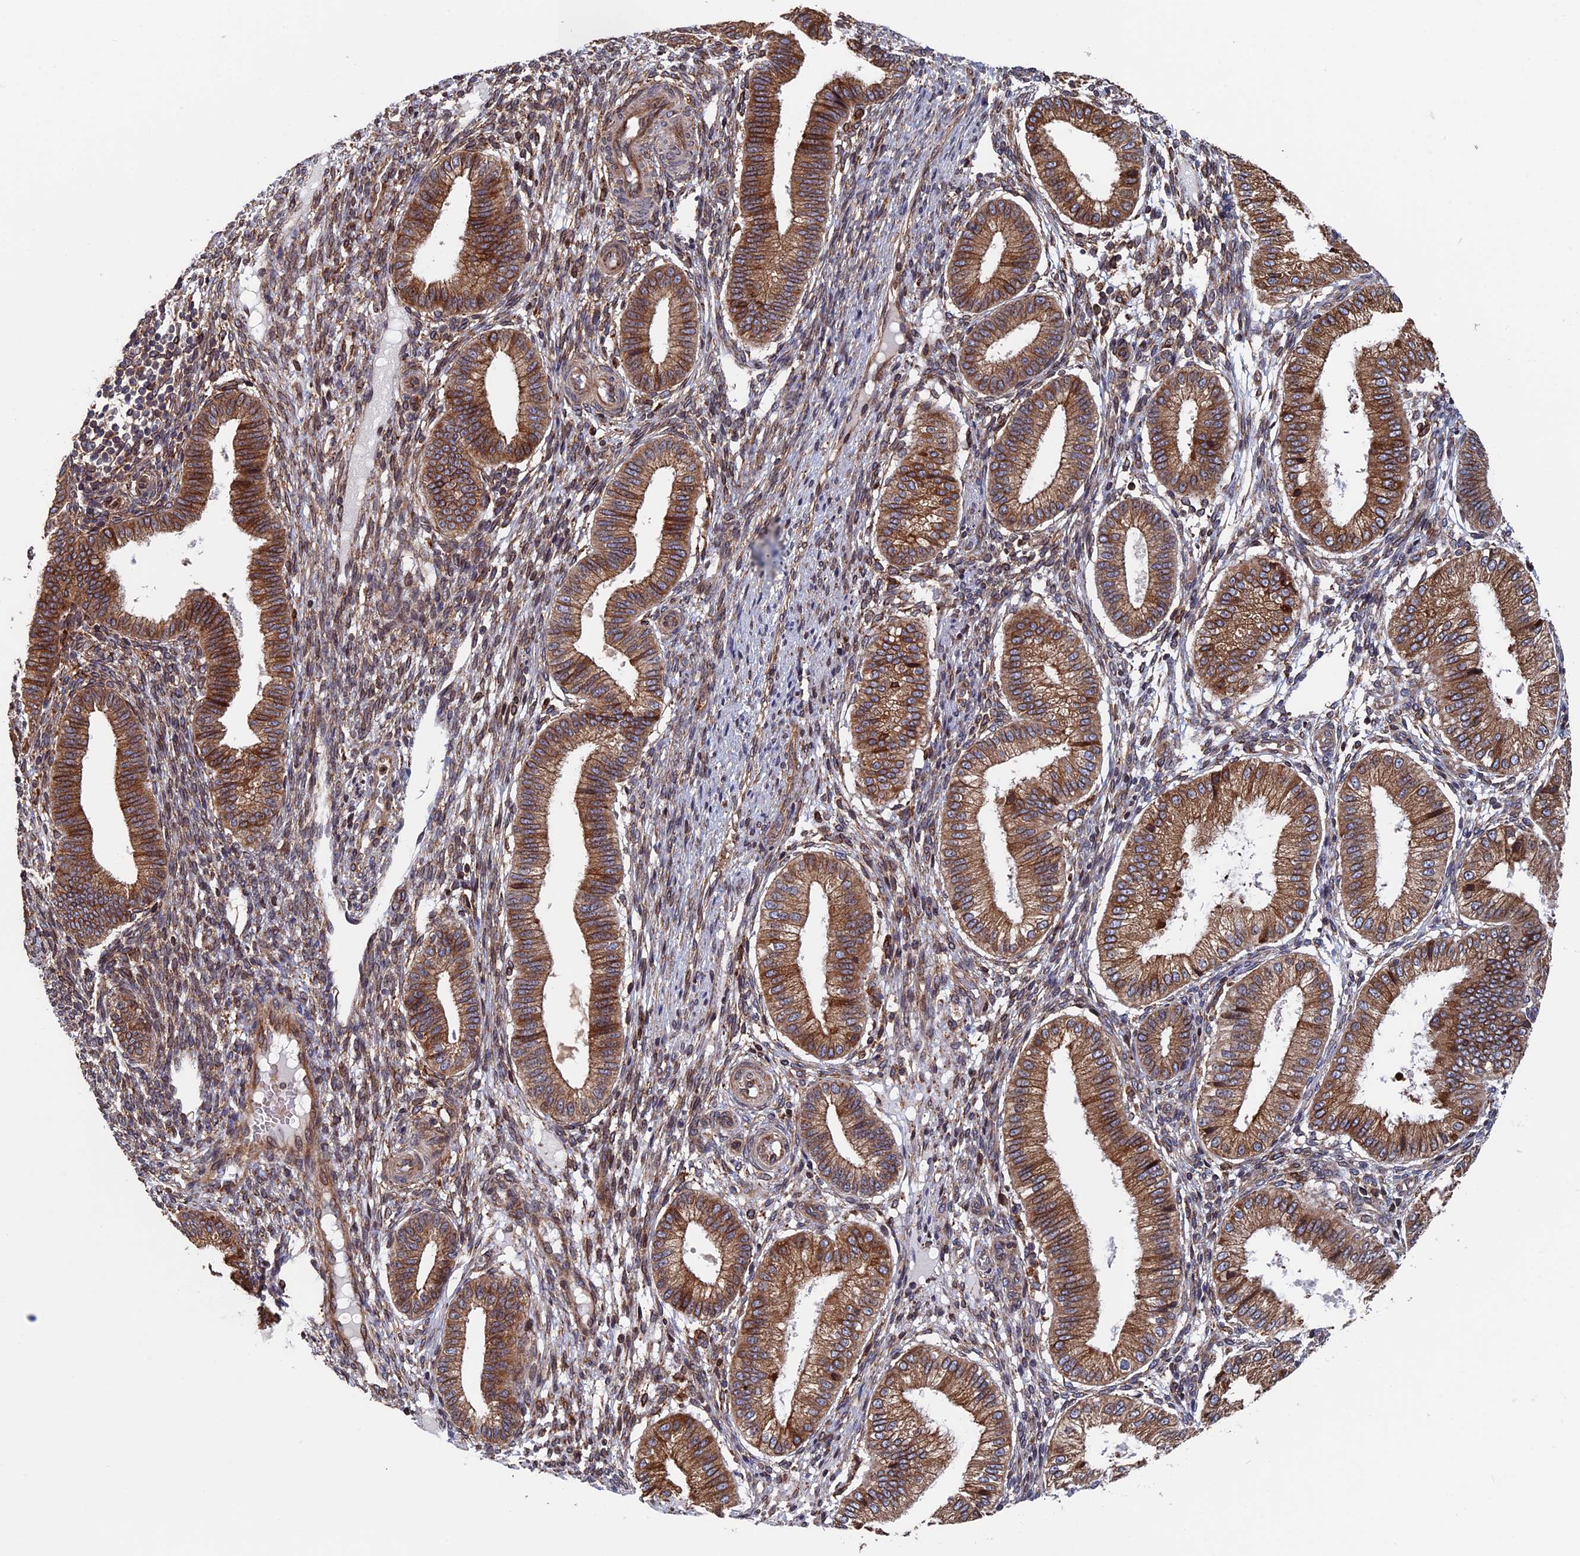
{"staining": {"intensity": "moderate", "quantity": "<25%", "location": "cytoplasmic/membranous"}, "tissue": "endometrium", "cell_type": "Cells in endometrial stroma", "image_type": "normal", "snomed": [{"axis": "morphology", "description": "Normal tissue, NOS"}, {"axis": "topography", "description": "Endometrium"}], "caption": "Immunohistochemistry (IHC) photomicrograph of benign endometrium: endometrium stained using immunohistochemistry (IHC) displays low levels of moderate protein expression localized specifically in the cytoplasmic/membranous of cells in endometrial stroma, appearing as a cytoplasmic/membranous brown color.", "gene": "RPUSD1", "patient": {"sex": "female", "age": 39}}